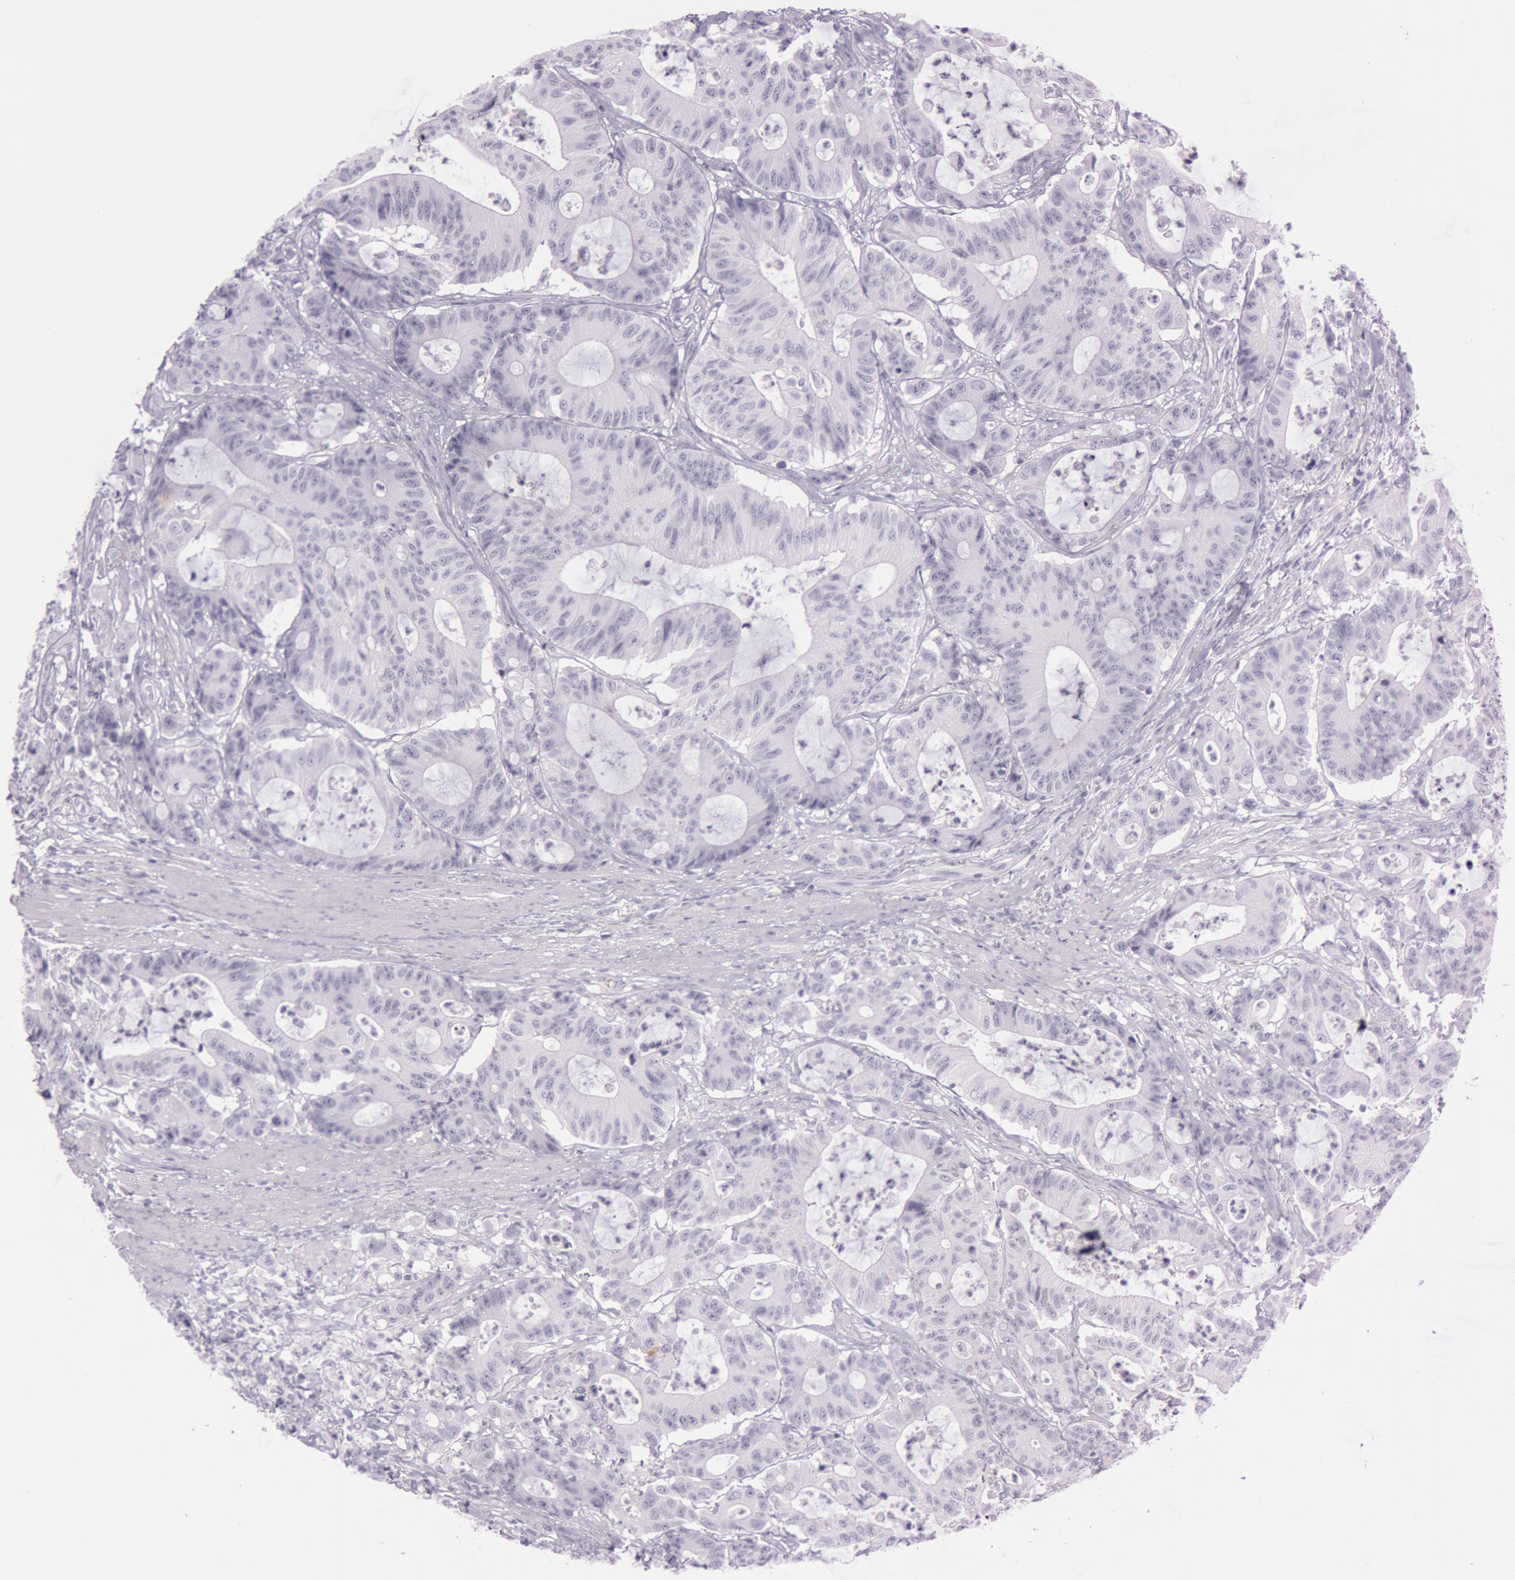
{"staining": {"intensity": "negative", "quantity": "none", "location": "none"}, "tissue": "colorectal cancer", "cell_type": "Tumor cells", "image_type": "cancer", "snomed": [{"axis": "morphology", "description": "Adenocarcinoma, NOS"}, {"axis": "topography", "description": "Colon"}], "caption": "Human colorectal cancer stained for a protein using IHC demonstrates no positivity in tumor cells.", "gene": "S100A7", "patient": {"sex": "female", "age": 84}}